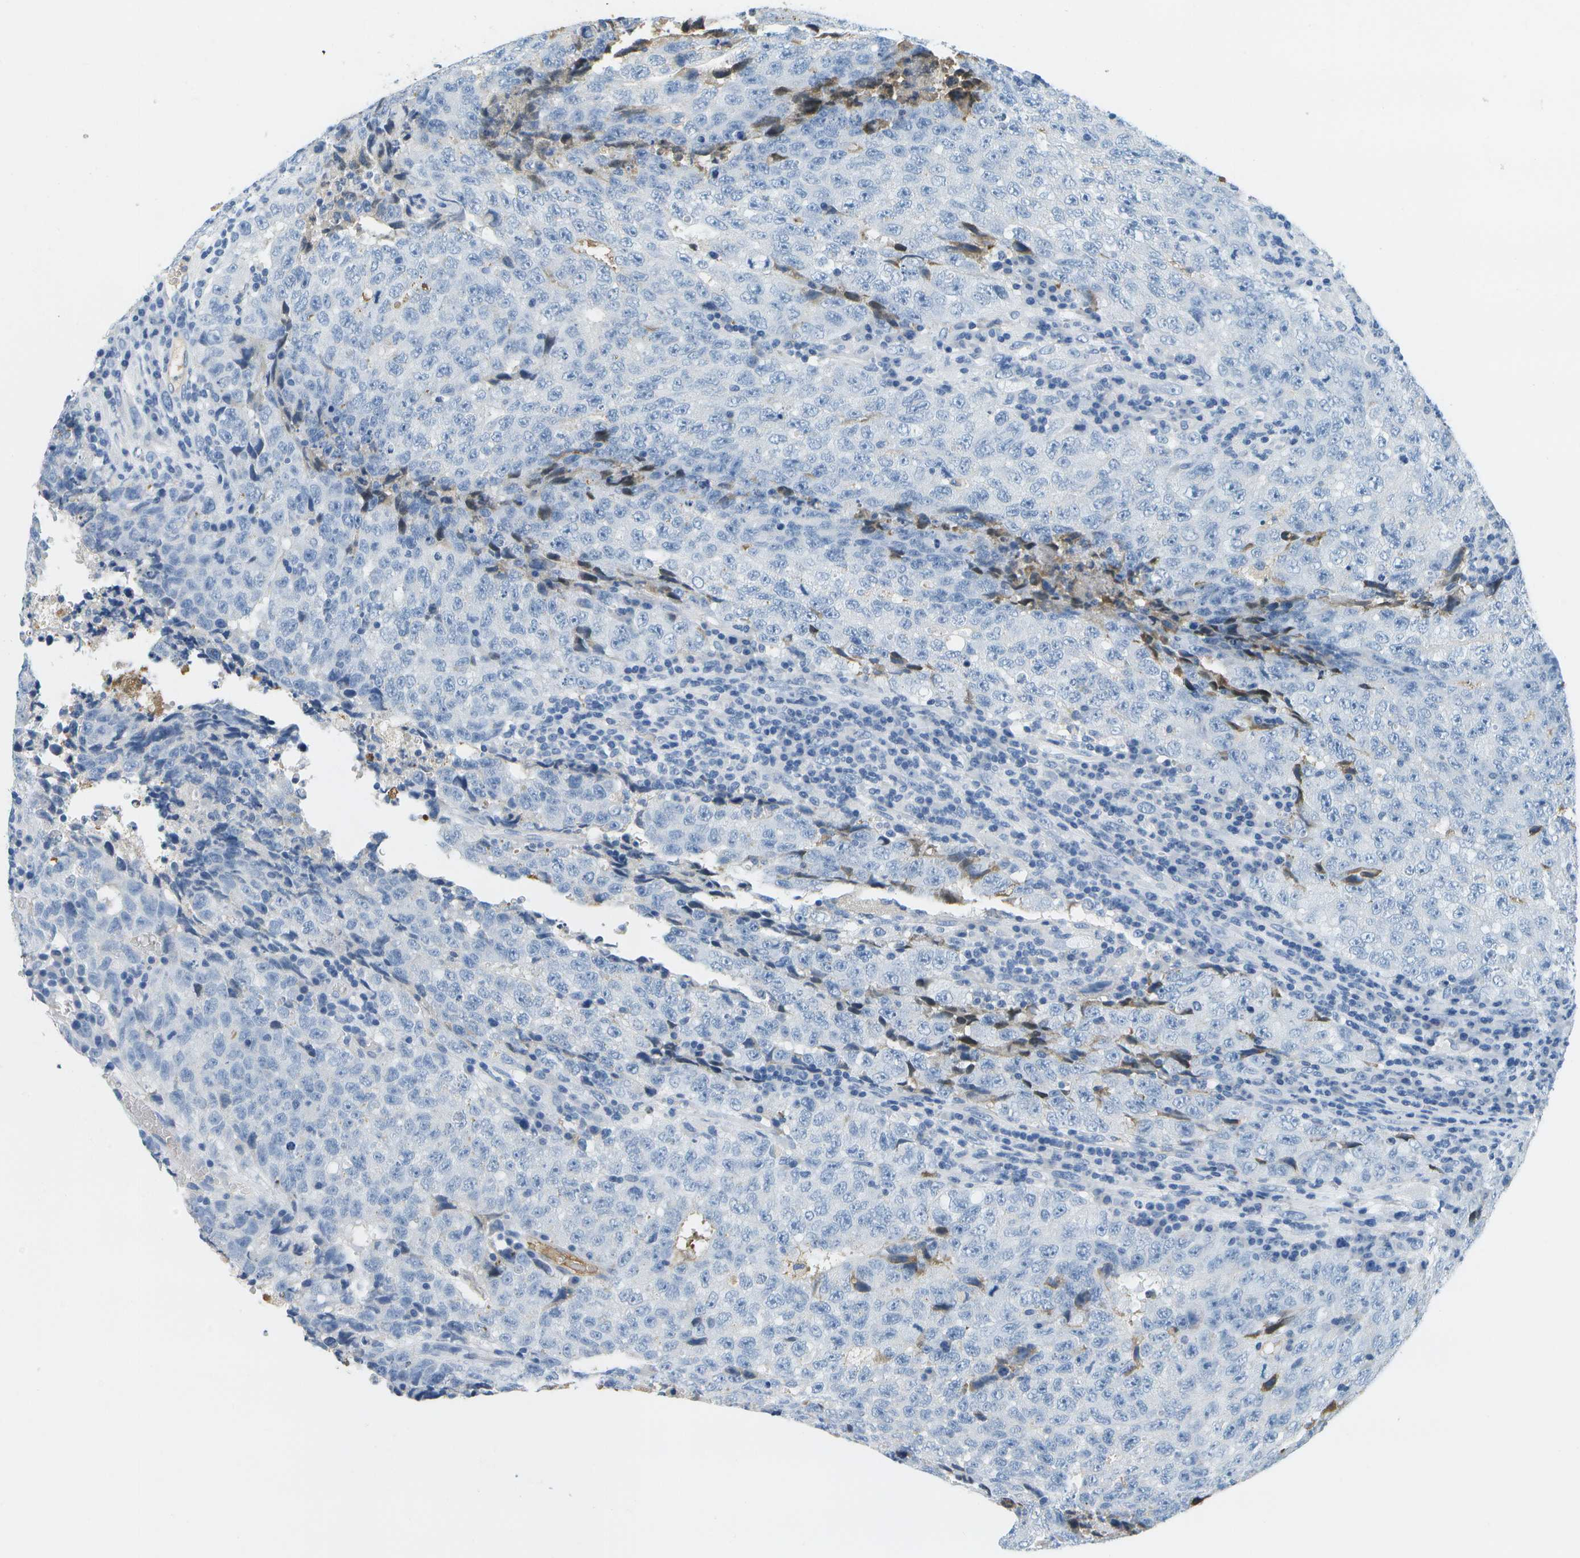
{"staining": {"intensity": "negative", "quantity": "none", "location": "none"}, "tissue": "testis cancer", "cell_type": "Tumor cells", "image_type": "cancer", "snomed": [{"axis": "morphology", "description": "Necrosis, NOS"}, {"axis": "morphology", "description": "Carcinoma, Embryonal, NOS"}, {"axis": "topography", "description": "Testis"}], "caption": "A high-resolution histopathology image shows immunohistochemistry (IHC) staining of testis cancer (embryonal carcinoma), which displays no significant staining in tumor cells.", "gene": "SERPINA1", "patient": {"sex": "male", "age": 19}}